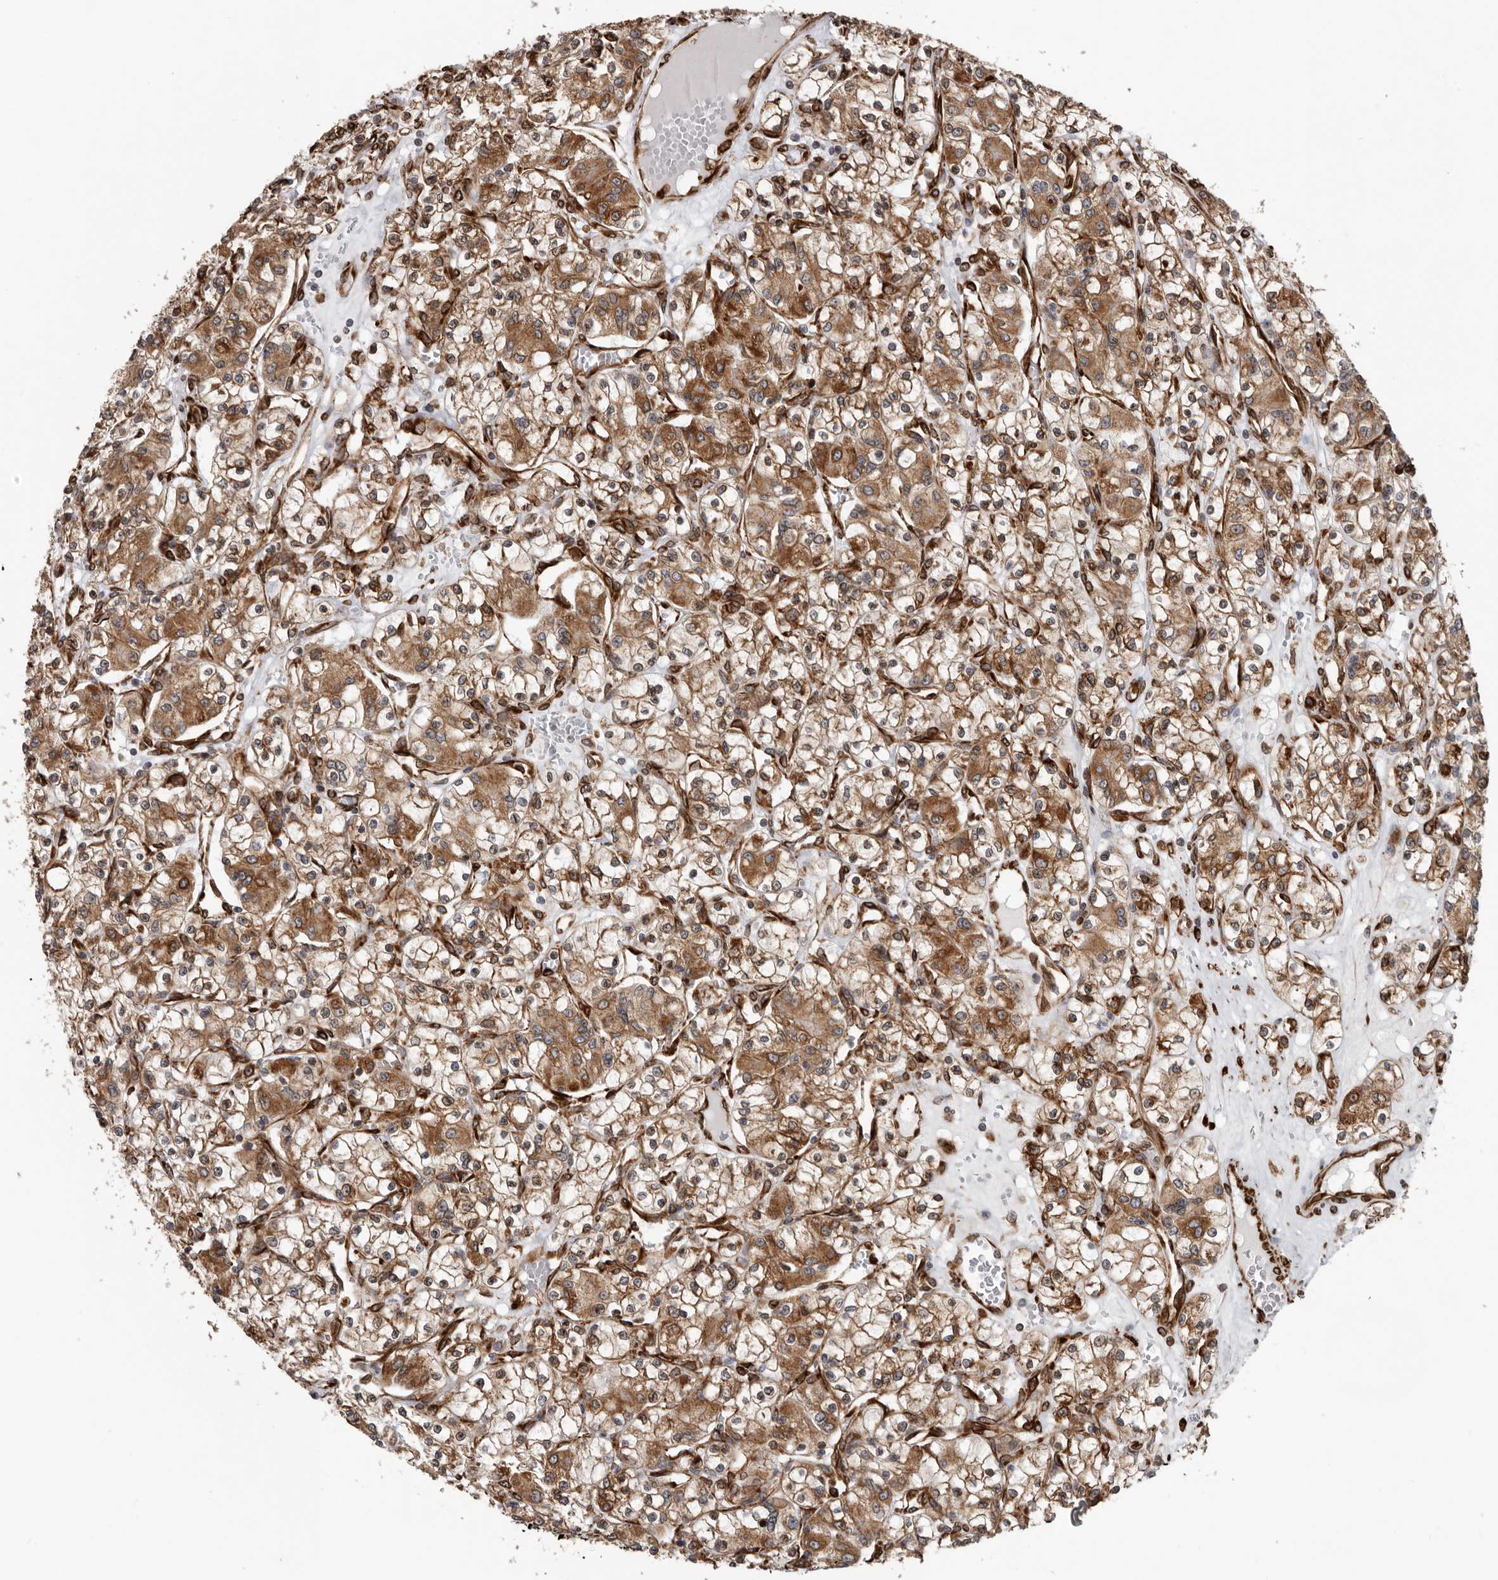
{"staining": {"intensity": "moderate", "quantity": ">75%", "location": "cytoplasmic/membranous"}, "tissue": "renal cancer", "cell_type": "Tumor cells", "image_type": "cancer", "snomed": [{"axis": "morphology", "description": "Adenocarcinoma, NOS"}, {"axis": "topography", "description": "Kidney"}], "caption": "Immunohistochemistry of human adenocarcinoma (renal) shows medium levels of moderate cytoplasmic/membranous staining in about >75% of tumor cells.", "gene": "CEP350", "patient": {"sex": "female", "age": 59}}